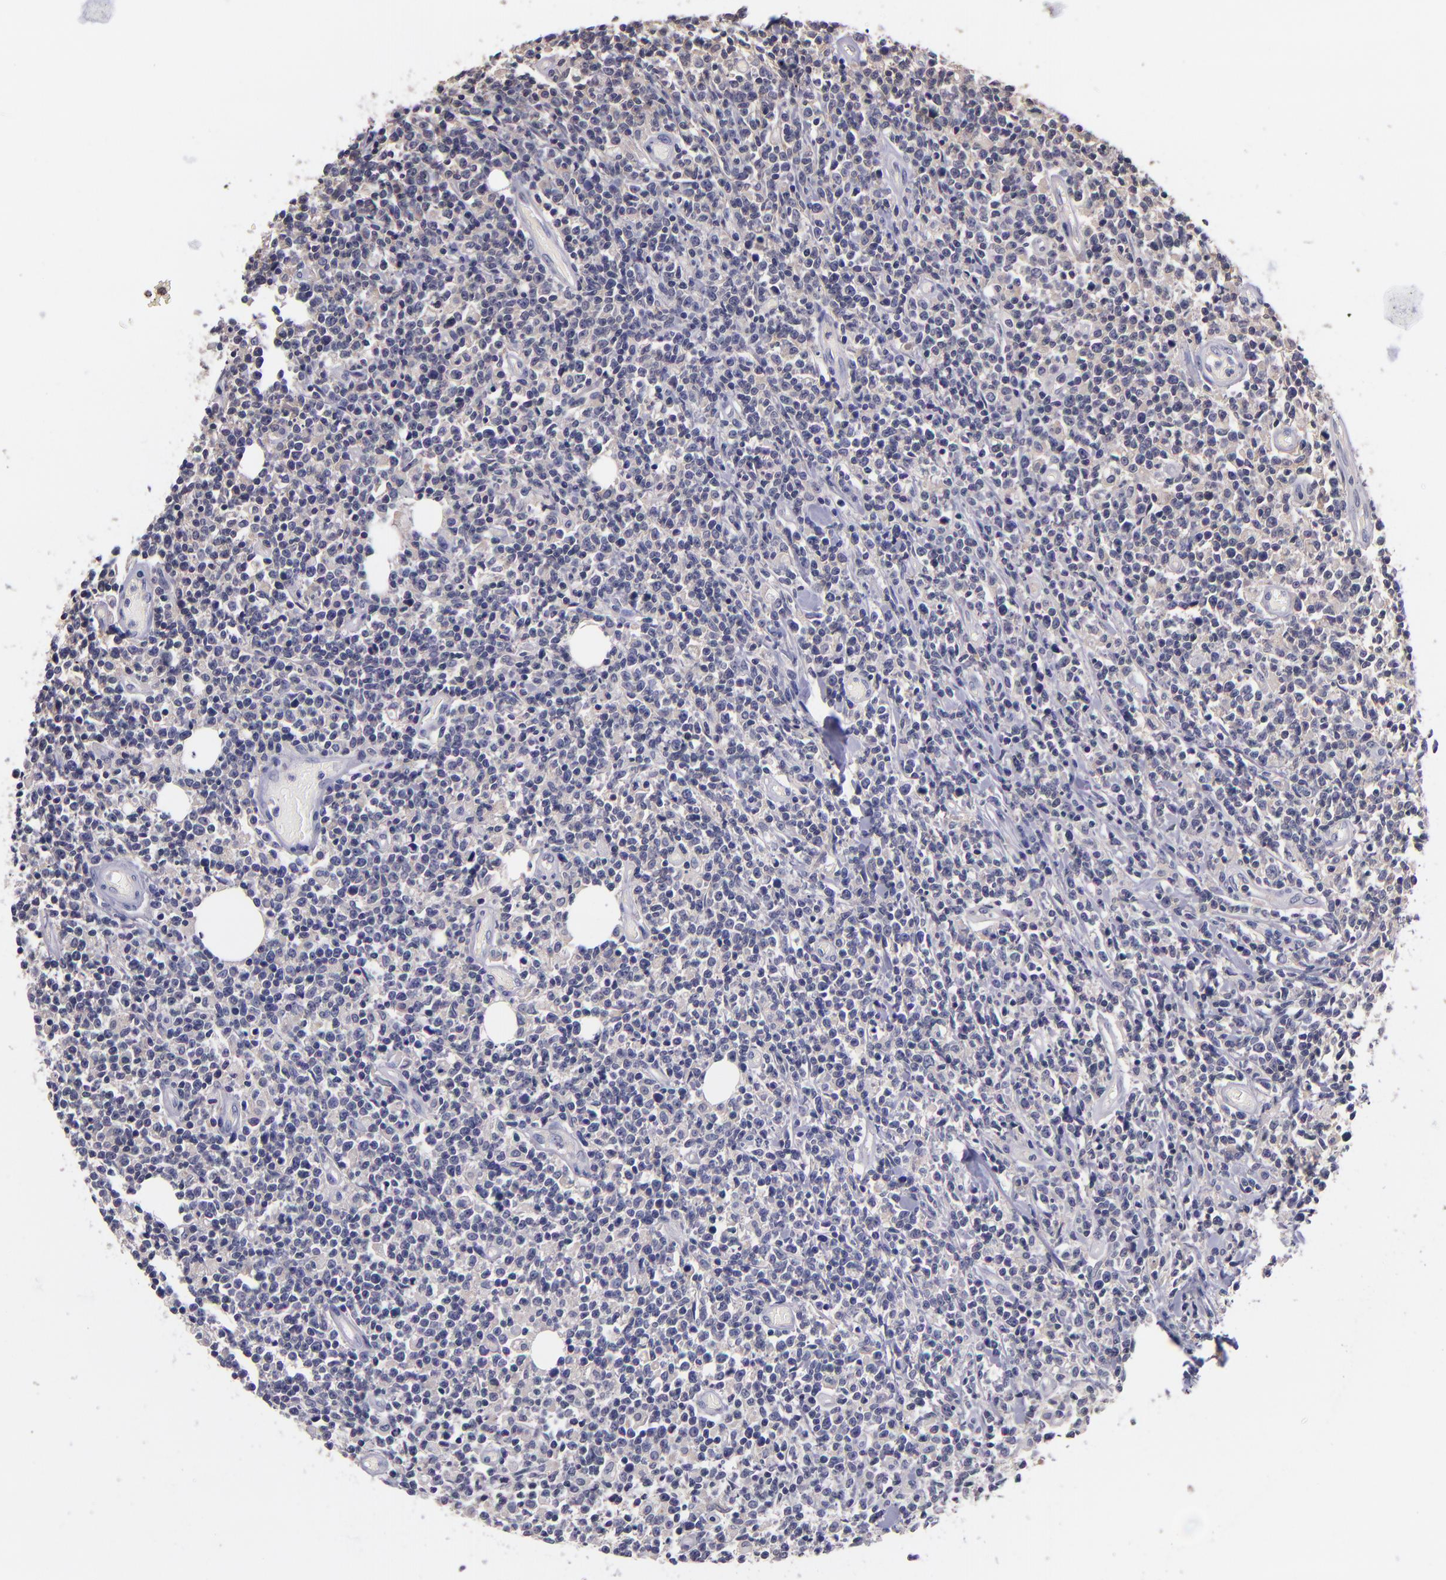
{"staining": {"intensity": "weak", "quantity": "<25%", "location": "cytoplasmic/membranous"}, "tissue": "lymphoma", "cell_type": "Tumor cells", "image_type": "cancer", "snomed": [{"axis": "morphology", "description": "Malignant lymphoma, non-Hodgkin's type, High grade"}, {"axis": "topography", "description": "Colon"}], "caption": "Photomicrograph shows no protein positivity in tumor cells of lymphoma tissue. (Stains: DAB IHC with hematoxylin counter stain, Microscopy: brightfield microscopy at high magnification).", "gene": "RBP4", "patient": {"sex": "male", "age": 82}}